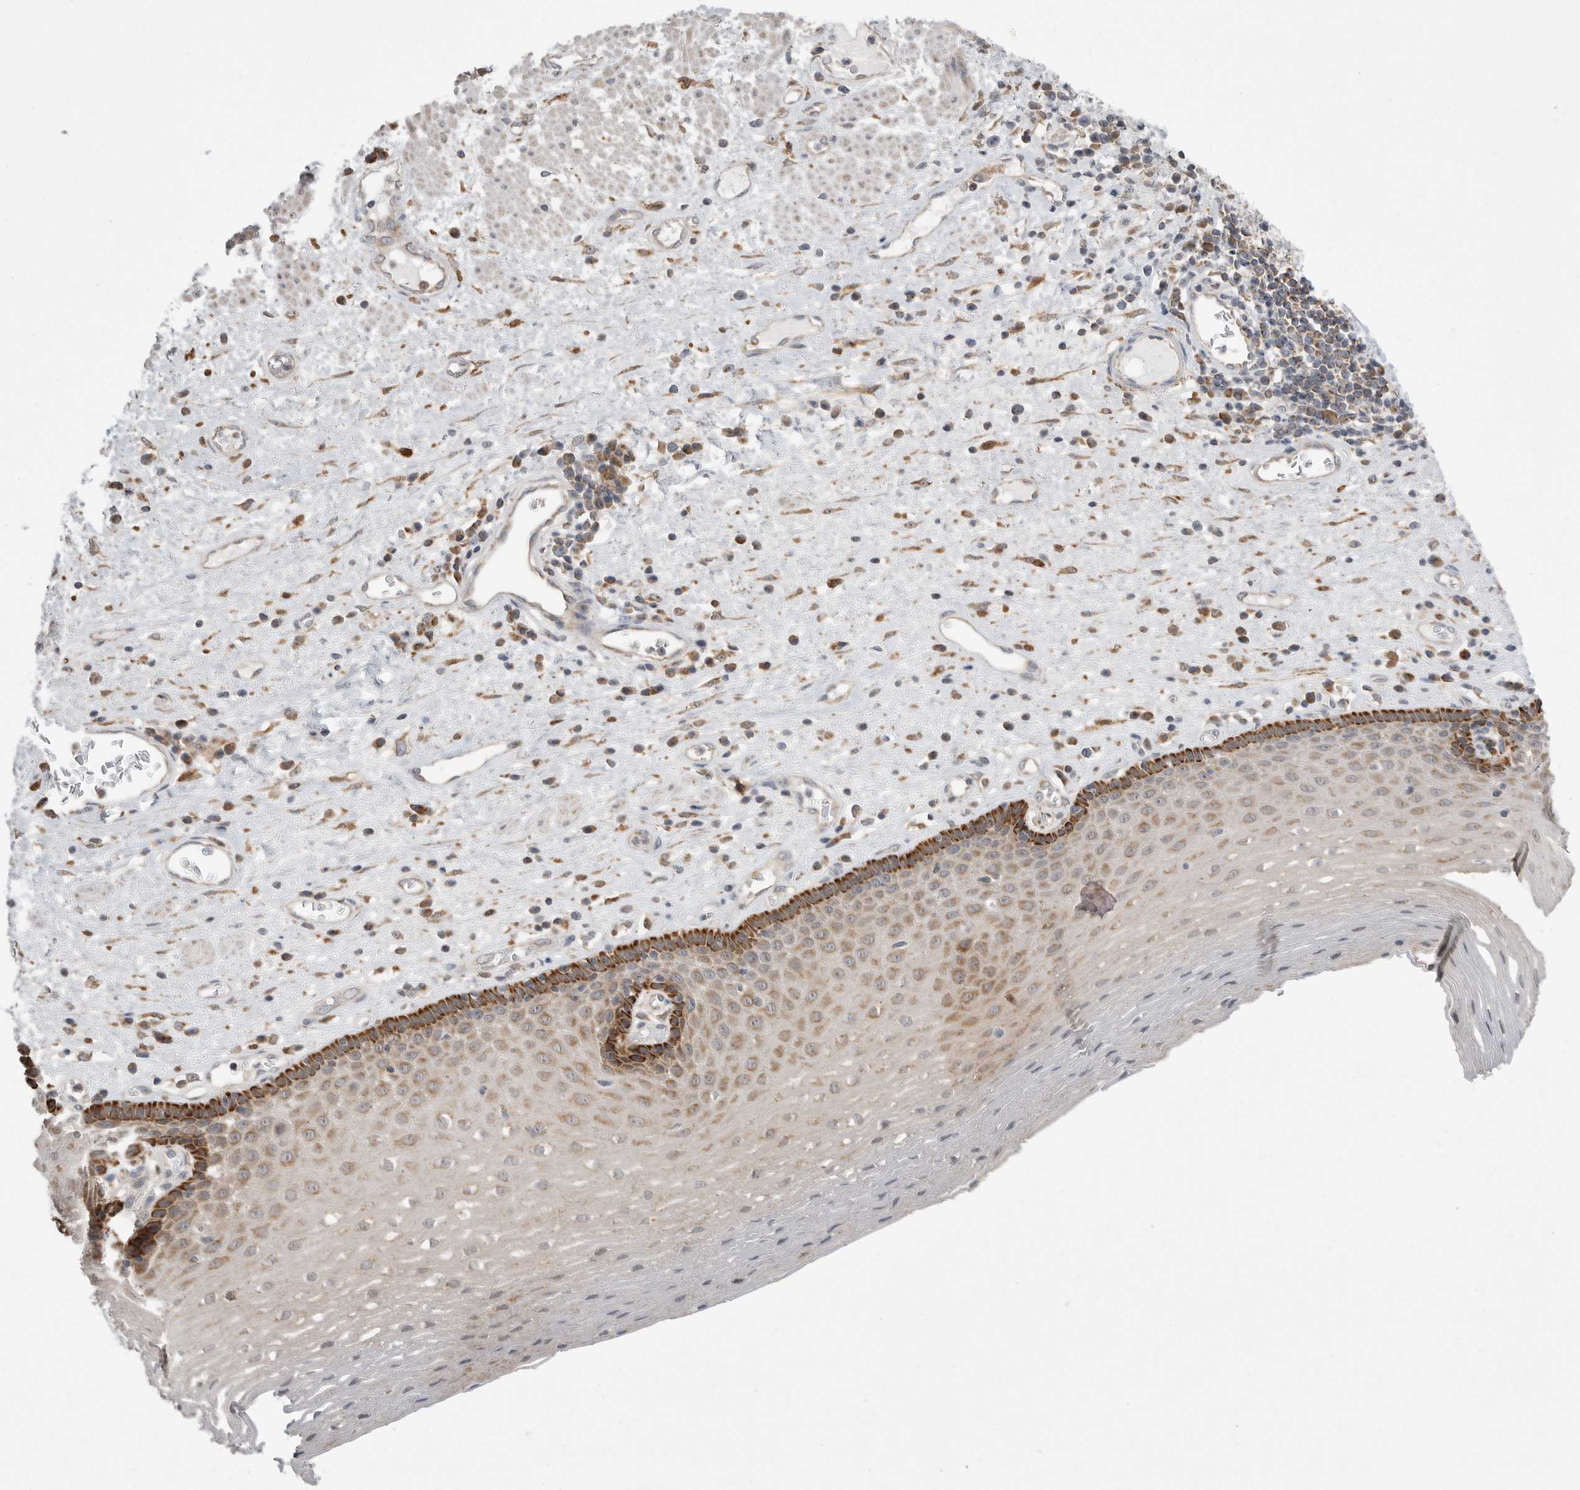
{"staining": {"intensity": "moderate", "quantity": "25%-75%", "location": "cytoplasmic/membranous"}, "tissue": "esophagus", "cell_type": "Squamous epithelial cells", "image_type": "normal", "snomed": [{"axis": "morphology", "description": "Normal tissue, NOS"}, {"axis": "morphology", "description": "Adenocarcinoma, NOS"}, {"axis": "topography", "description": "Esophagus"}], "caption": "This is a photomicrograph of immunohistochemistry (IHC) staining of normal esophagus, which shows moderate staining in the cytoplasmic/membranous of squamous epithelial cells.", "gene": "KYAT3", "patient": {"sex": "male", "age": 62}}